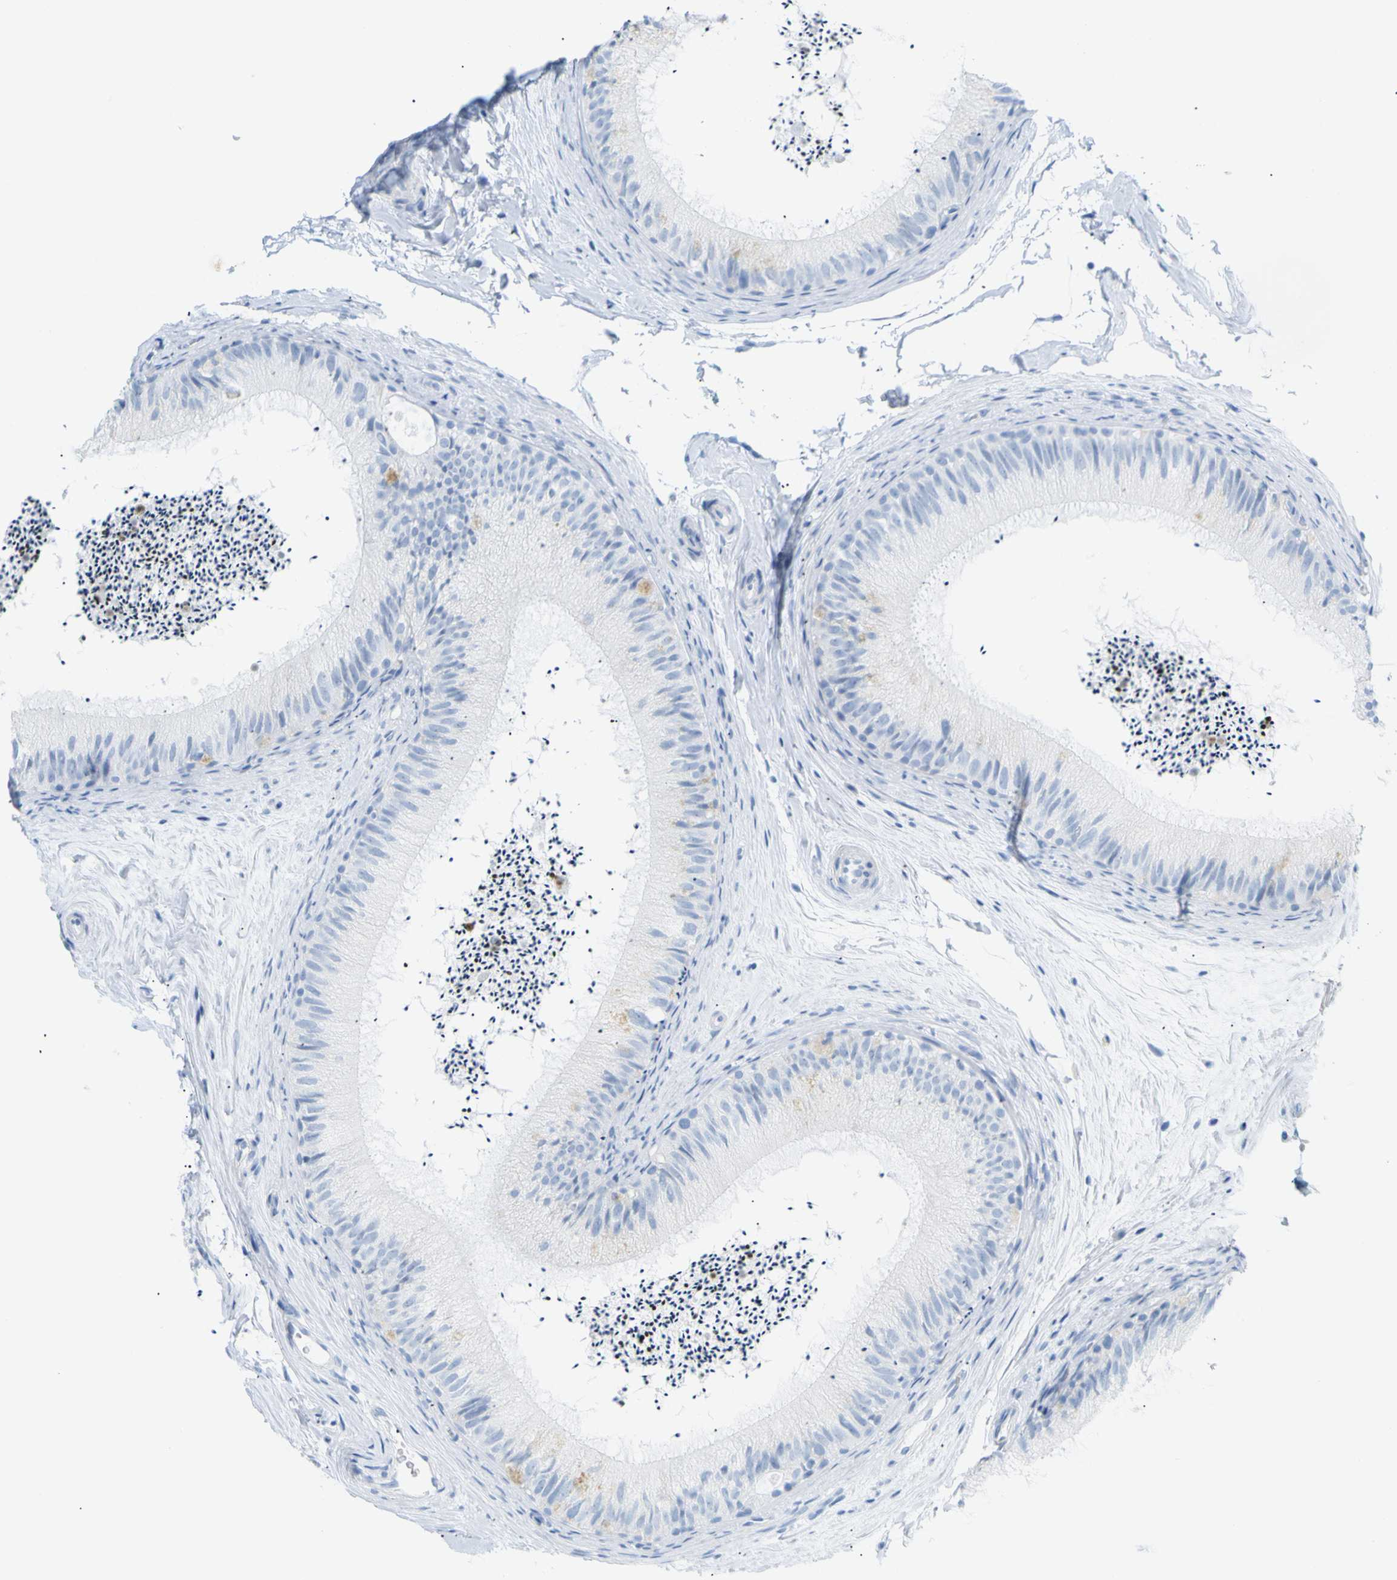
{"staining": {"intensity": "negative", "quantity": "none", "location": "none"}, "tissue": "epididymis", "cell_type": "Glandular cells", "image_type": "normal", "snomed": [{"axis": "morphology", "description": "Normal tissue, NOS"}, {"axis": "topography", "description": "Epididymis"}], "caption": "A high-resolution image shows IHC staining of unremarkable epididymis, which demonstrates no significant expression in glandular cells.", "gene": "OPN1SW", "patient": {"sex": "male", "age": 56}}